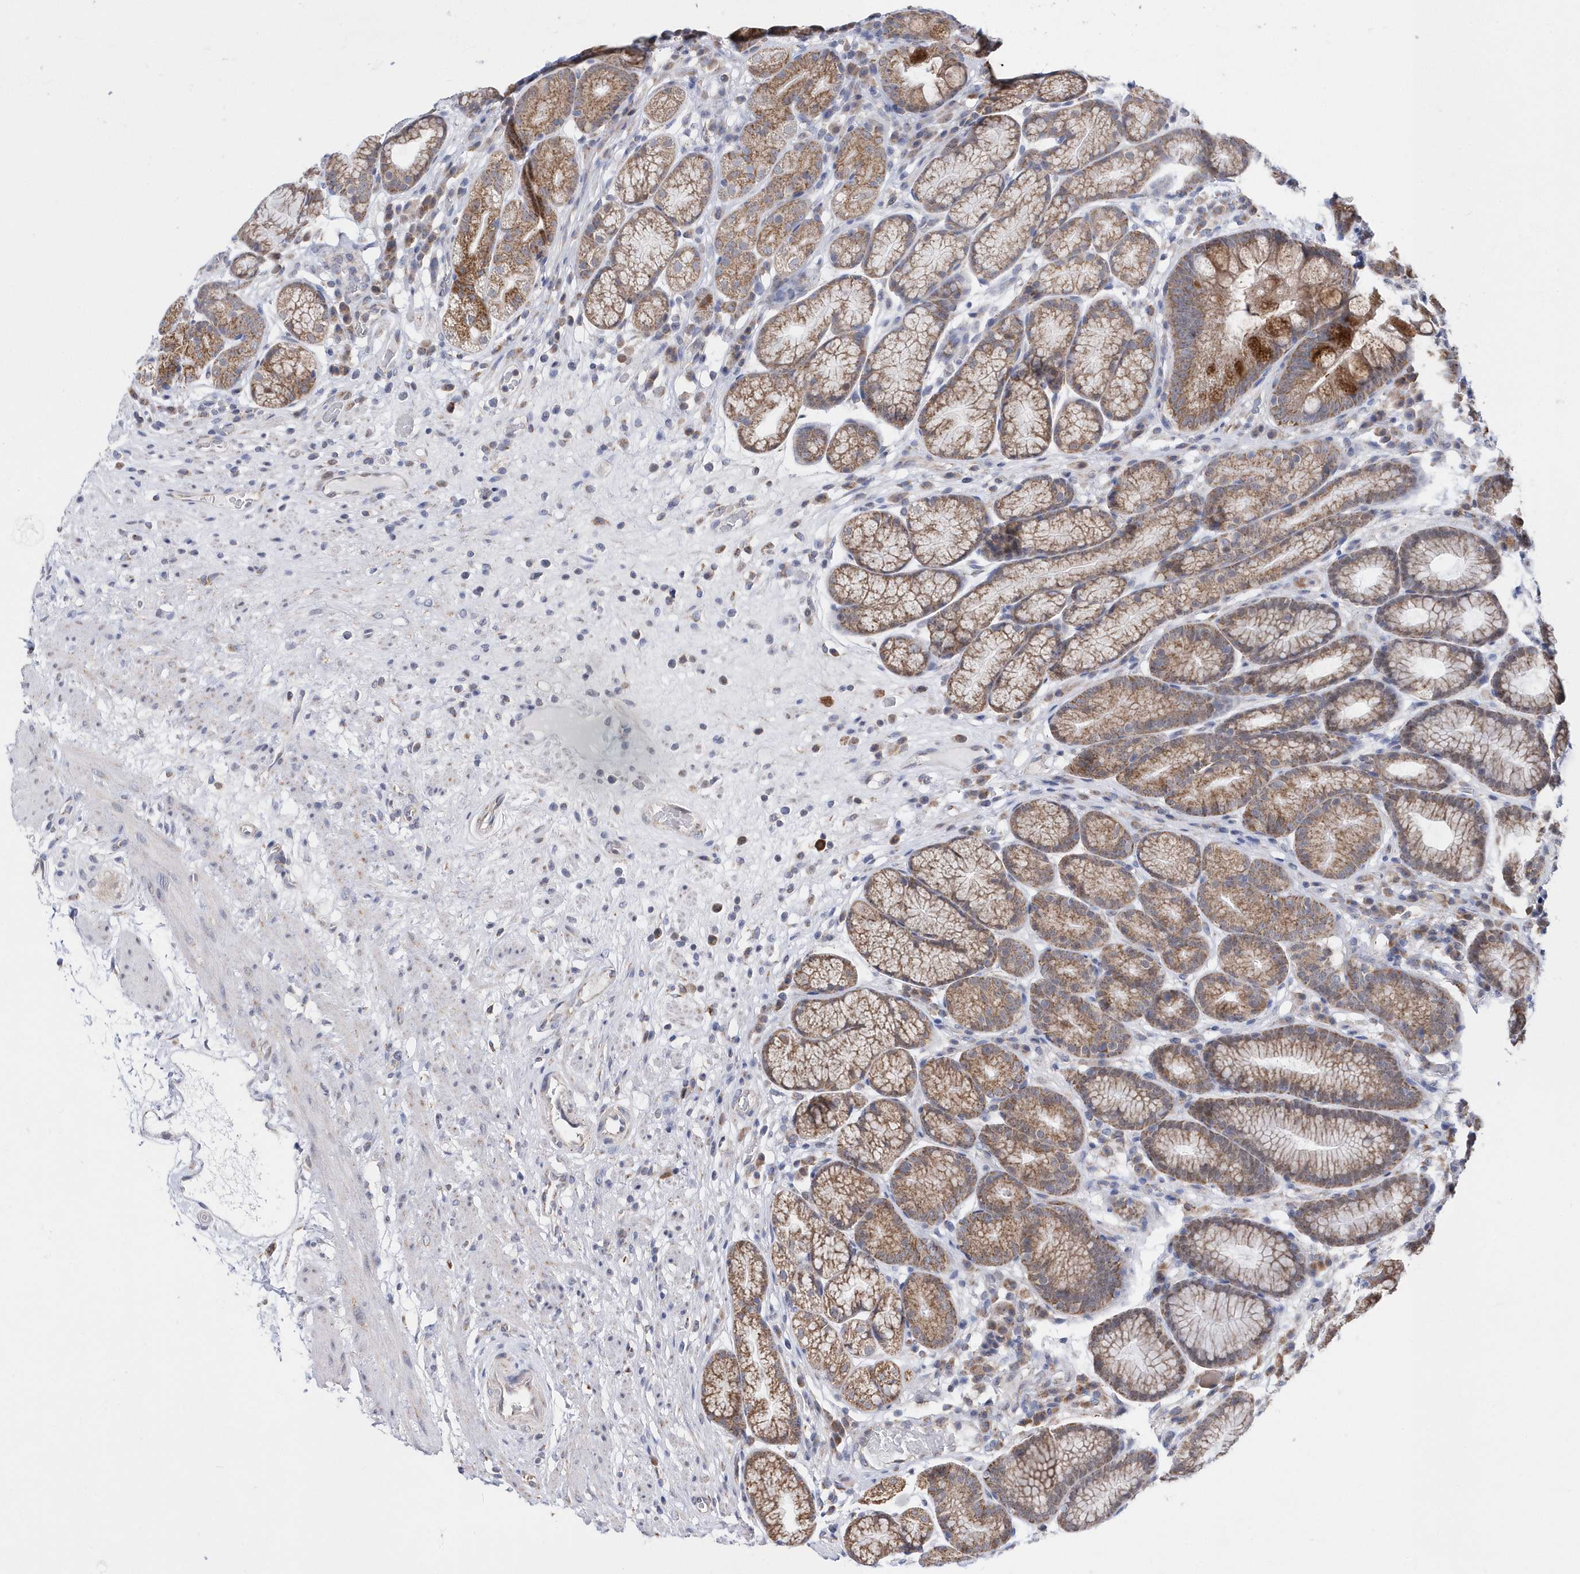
{"staining": {"intensity": "moderate", "quantity": ">75%", "location": "cytoplasmic/membranous"}, "tissue": "stomach", "cell_type": "Glandular cells", "image_type": "normal", "snomed": [{"axis": "morphology", "description": "Normal tissue, NOS"}, {"axis": "topography", "description": "Stomach"}], "caption": "A high-resolution micrograph shows immunohistochemistry staining of unremarkable stomach, which shows moderate cytoplasmic/membranous positivity in about >75% of glandular cells. The protein of interest is shown in brown color, while the nuclei are stained blue.", "gene": "SPATA5", "patient": {"sex": "male", "age": 57}}